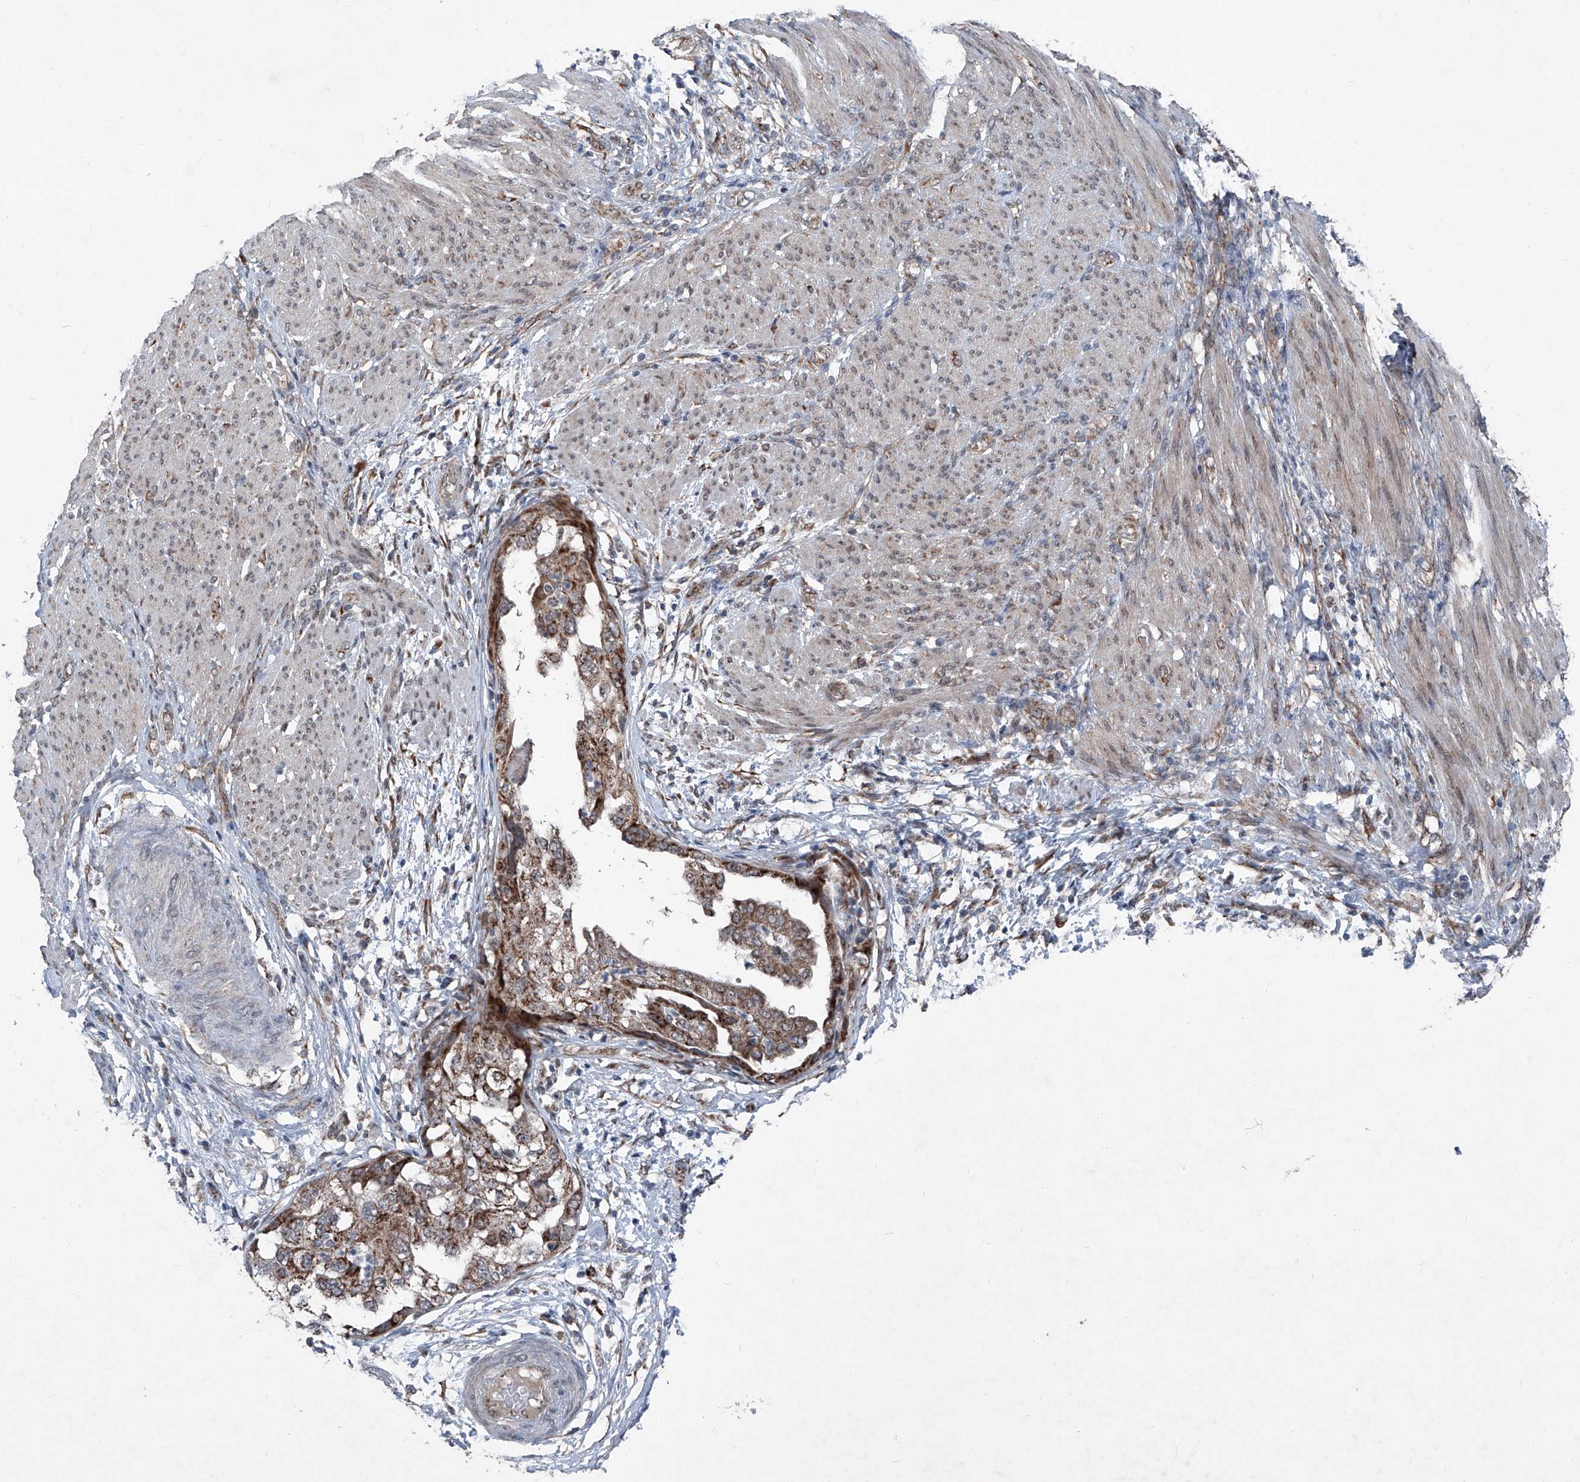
{"staining": {"intensity": "strong", "quantity": ">75%", "location": "cytoplasmic/membranous"}, "tissue": "endometrial cancer", "cell_type": "Tumor cells", "image_type": "cancer", "snomed": [{"axis": "morphology", "description": "Adenocarcinoma, NOS"}, {"axis": "topography", "description": "Endometrium"}], "caption": "This histopathology image displays adenocarcinoma (endometrial) stained with immunohistochemistry to label a protein in brown. The cytoplasmic/membranous of tumor cells show strong positivity for the protein. Nuclei are counter-stained blue.", "gene": "COA7", "patient": {"sex": "female", "age": 85}}